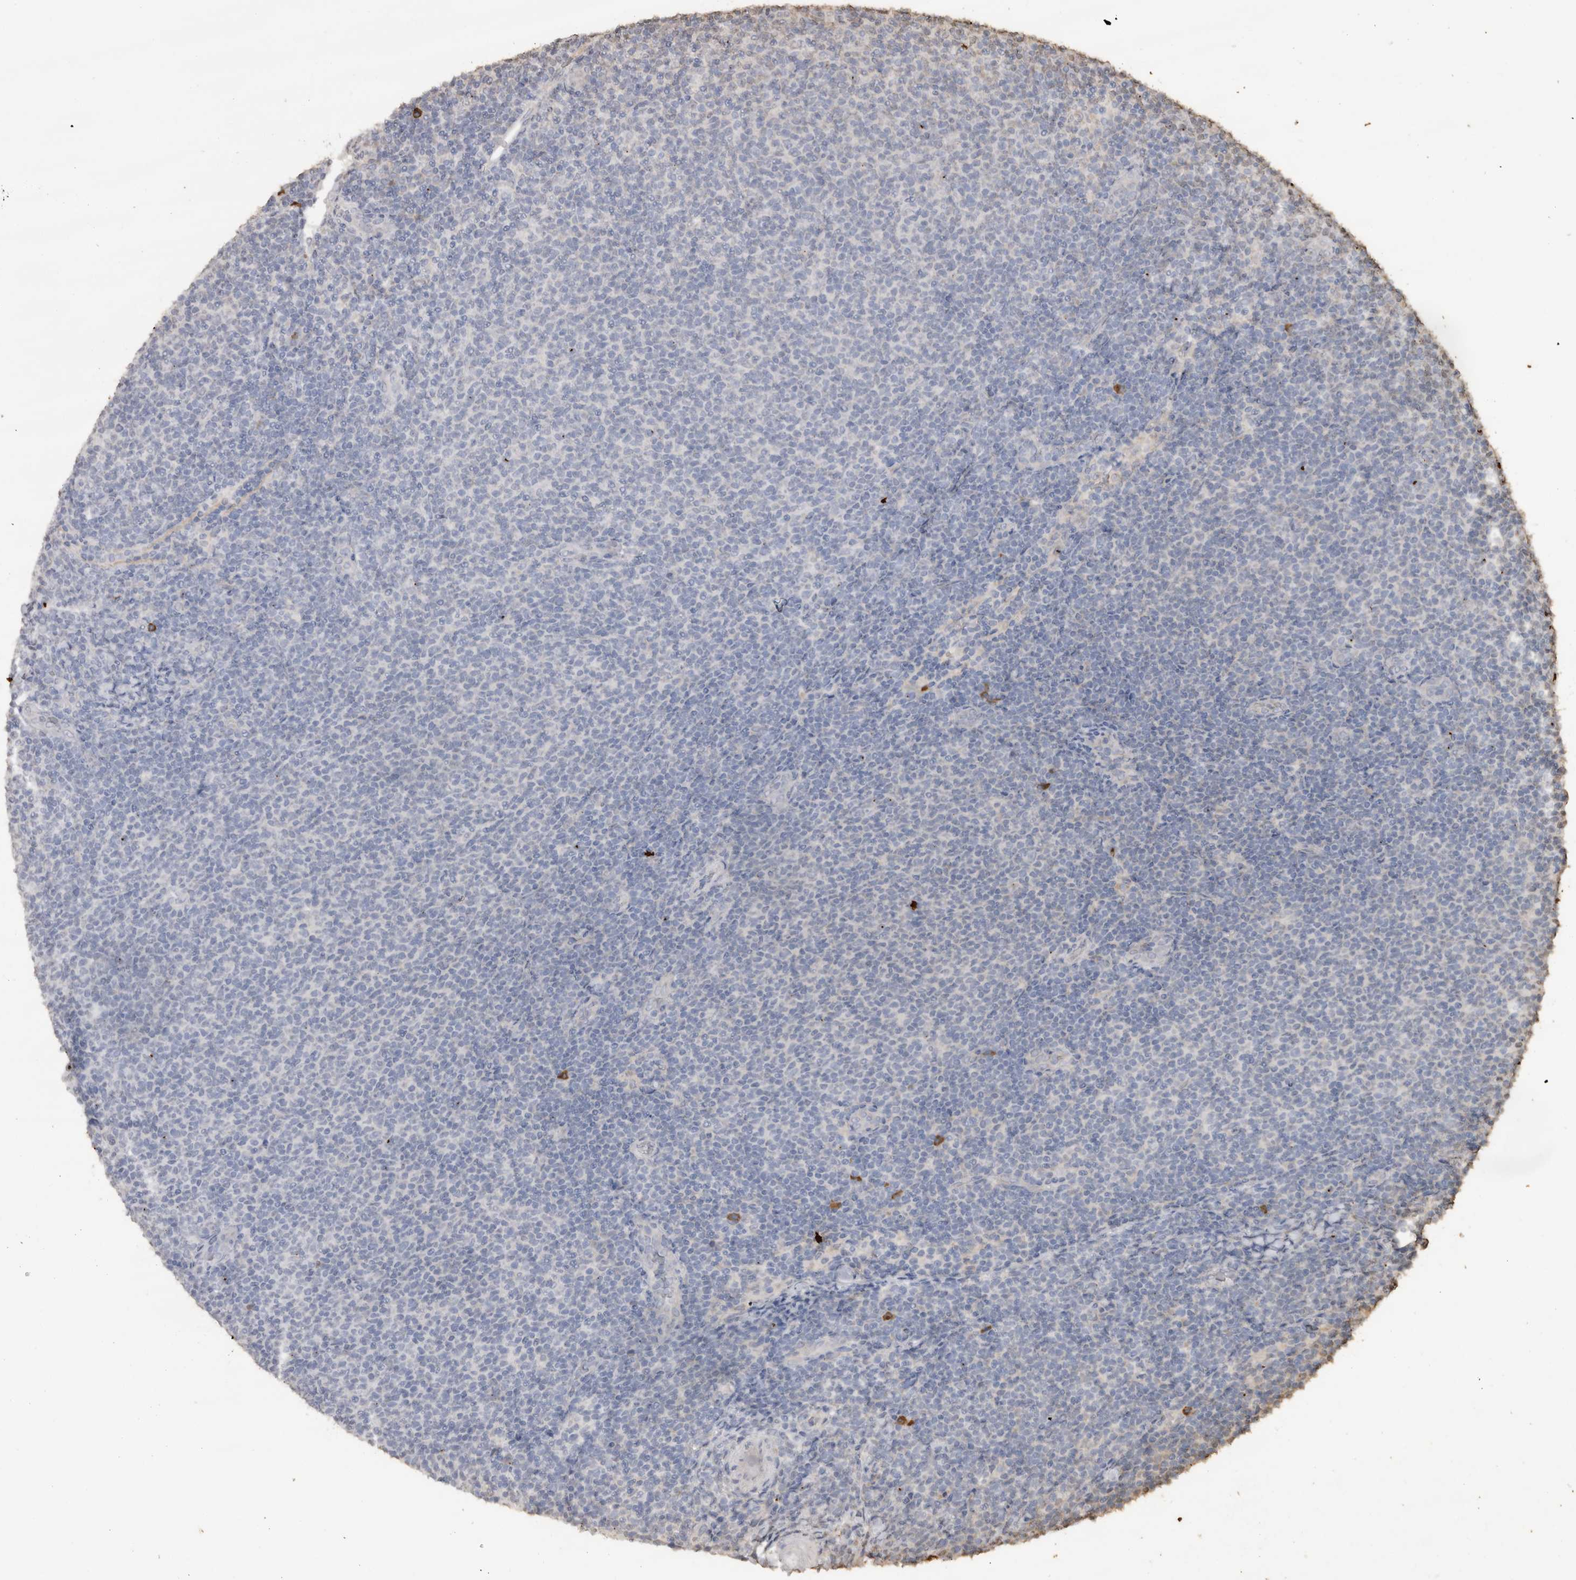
{"staining": {"intensity": "negative", "quantity": "none", "location": "none"}, "tissue": "lymphoma", "cell_type": "Tumor cells", "image_type": "cancer", "snomed": [{"axis": "morphology", "description": "Malignant lymphoma, non-Hodgkin's type, Low grade"}, {"axis": "topography", "description": "Lymph node"}], "caption": "An immunohistochemistry (IHC) histopathology image of lymphoma is shown. There is no staining in tumor cells of lymphoma.", "gene": "CRELD2", "patient": {"sex": "male", "age": 66}}